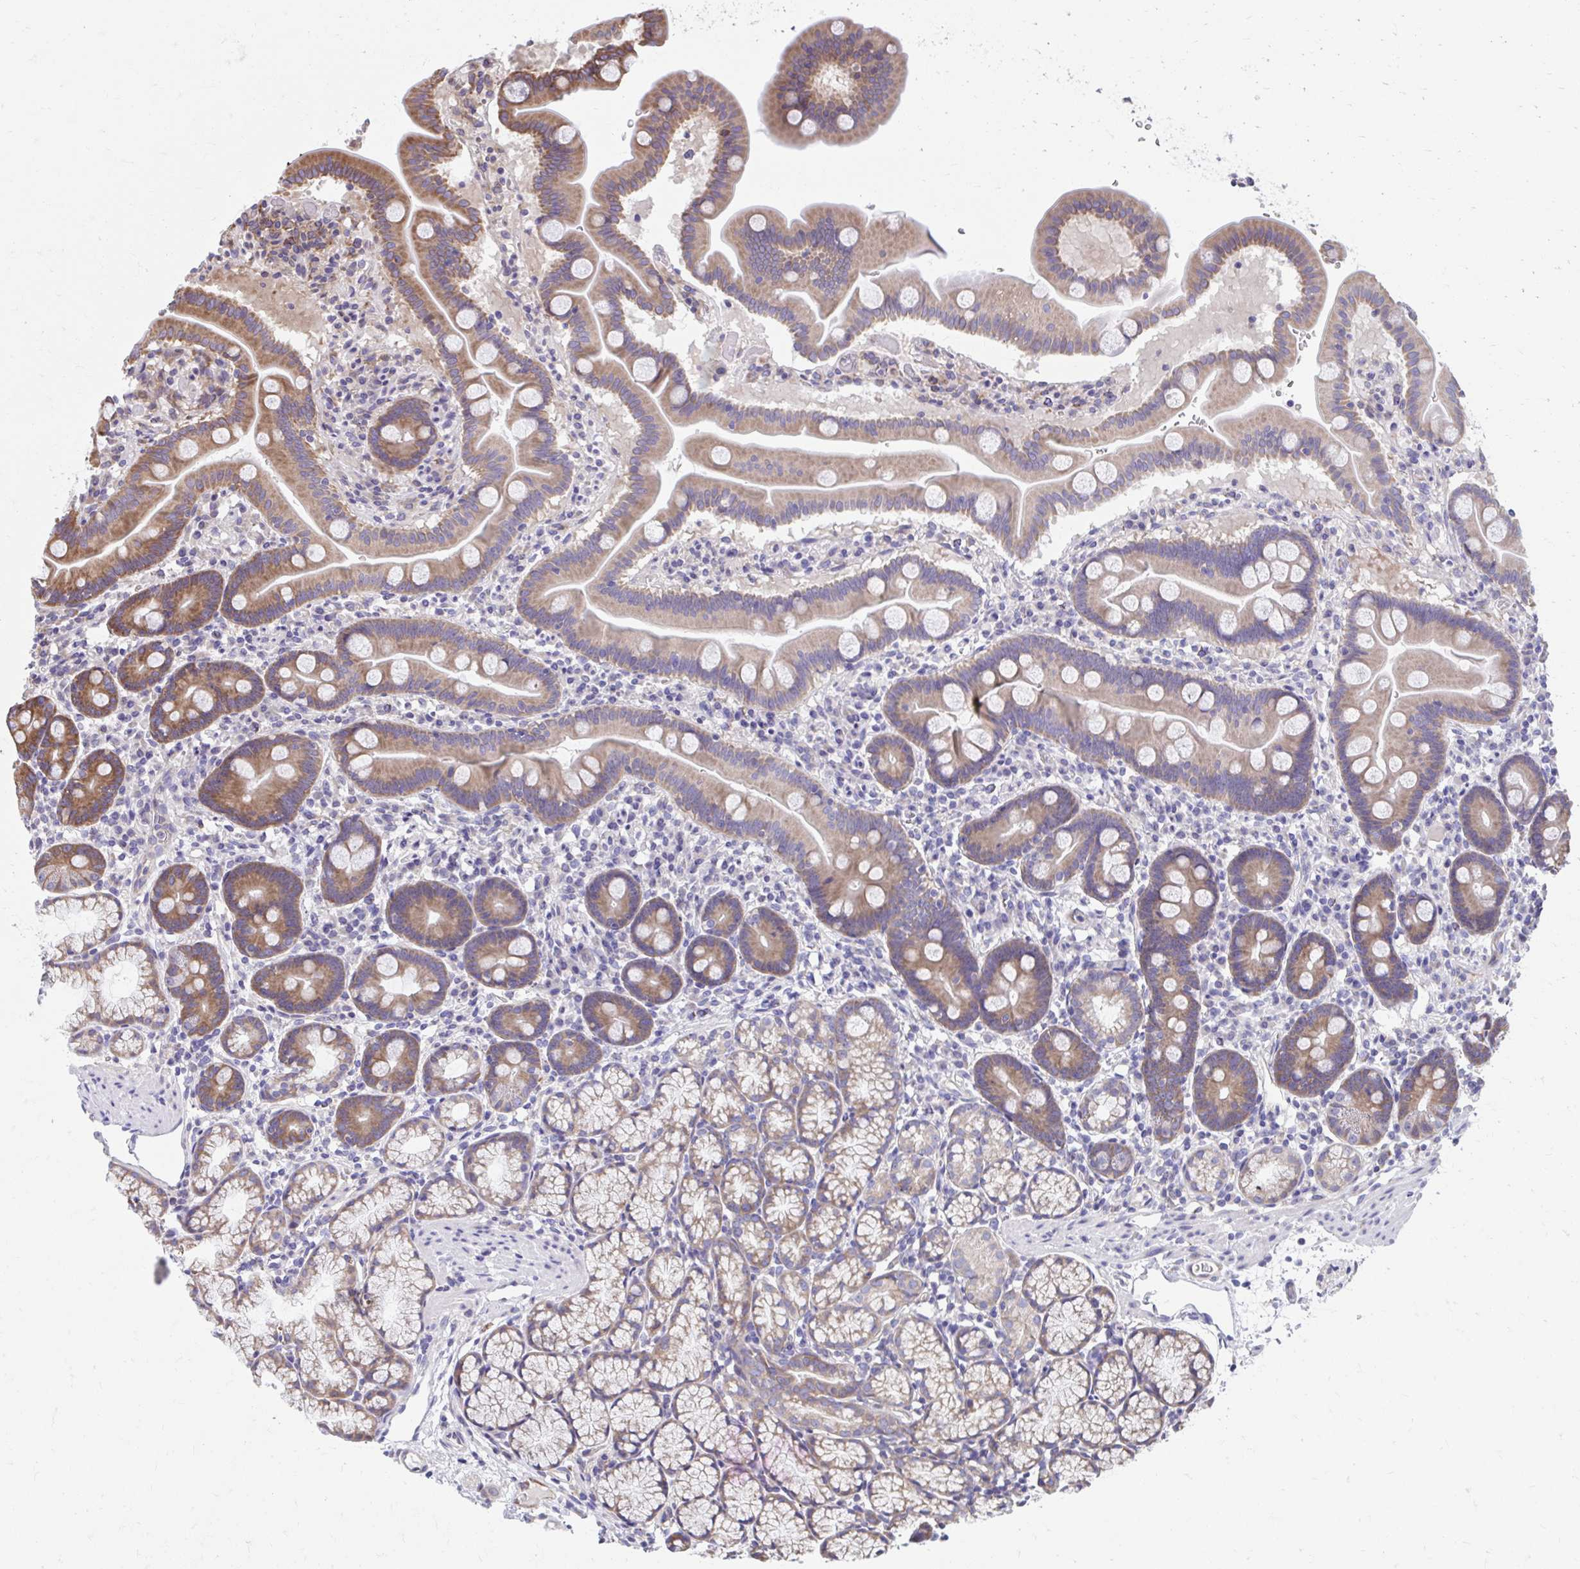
{"staining": {"intensity": "moderate", "quantity": ">75%", "location": "cytoplasmic/membranous"}, "tissue": "duodenum", "cell_type": "Glandular cells", "image_type": "normal", "snomed": [{"axis": "morphology", "description": "Normal tissue, NOS"}, {"axis": "topography", "description": "Duodenum"}], "caption": "This photomicrograph exhibits unremarkable duodenum stained with immunohistochemistry to label a protein in brown. The cytoplasmic/membranous of glandular cells show moderate positivity for the protein. Nuclei are counter-stained blue.", "gene": "ZNF778", "patient": {"sex": "male", "age": 59}}